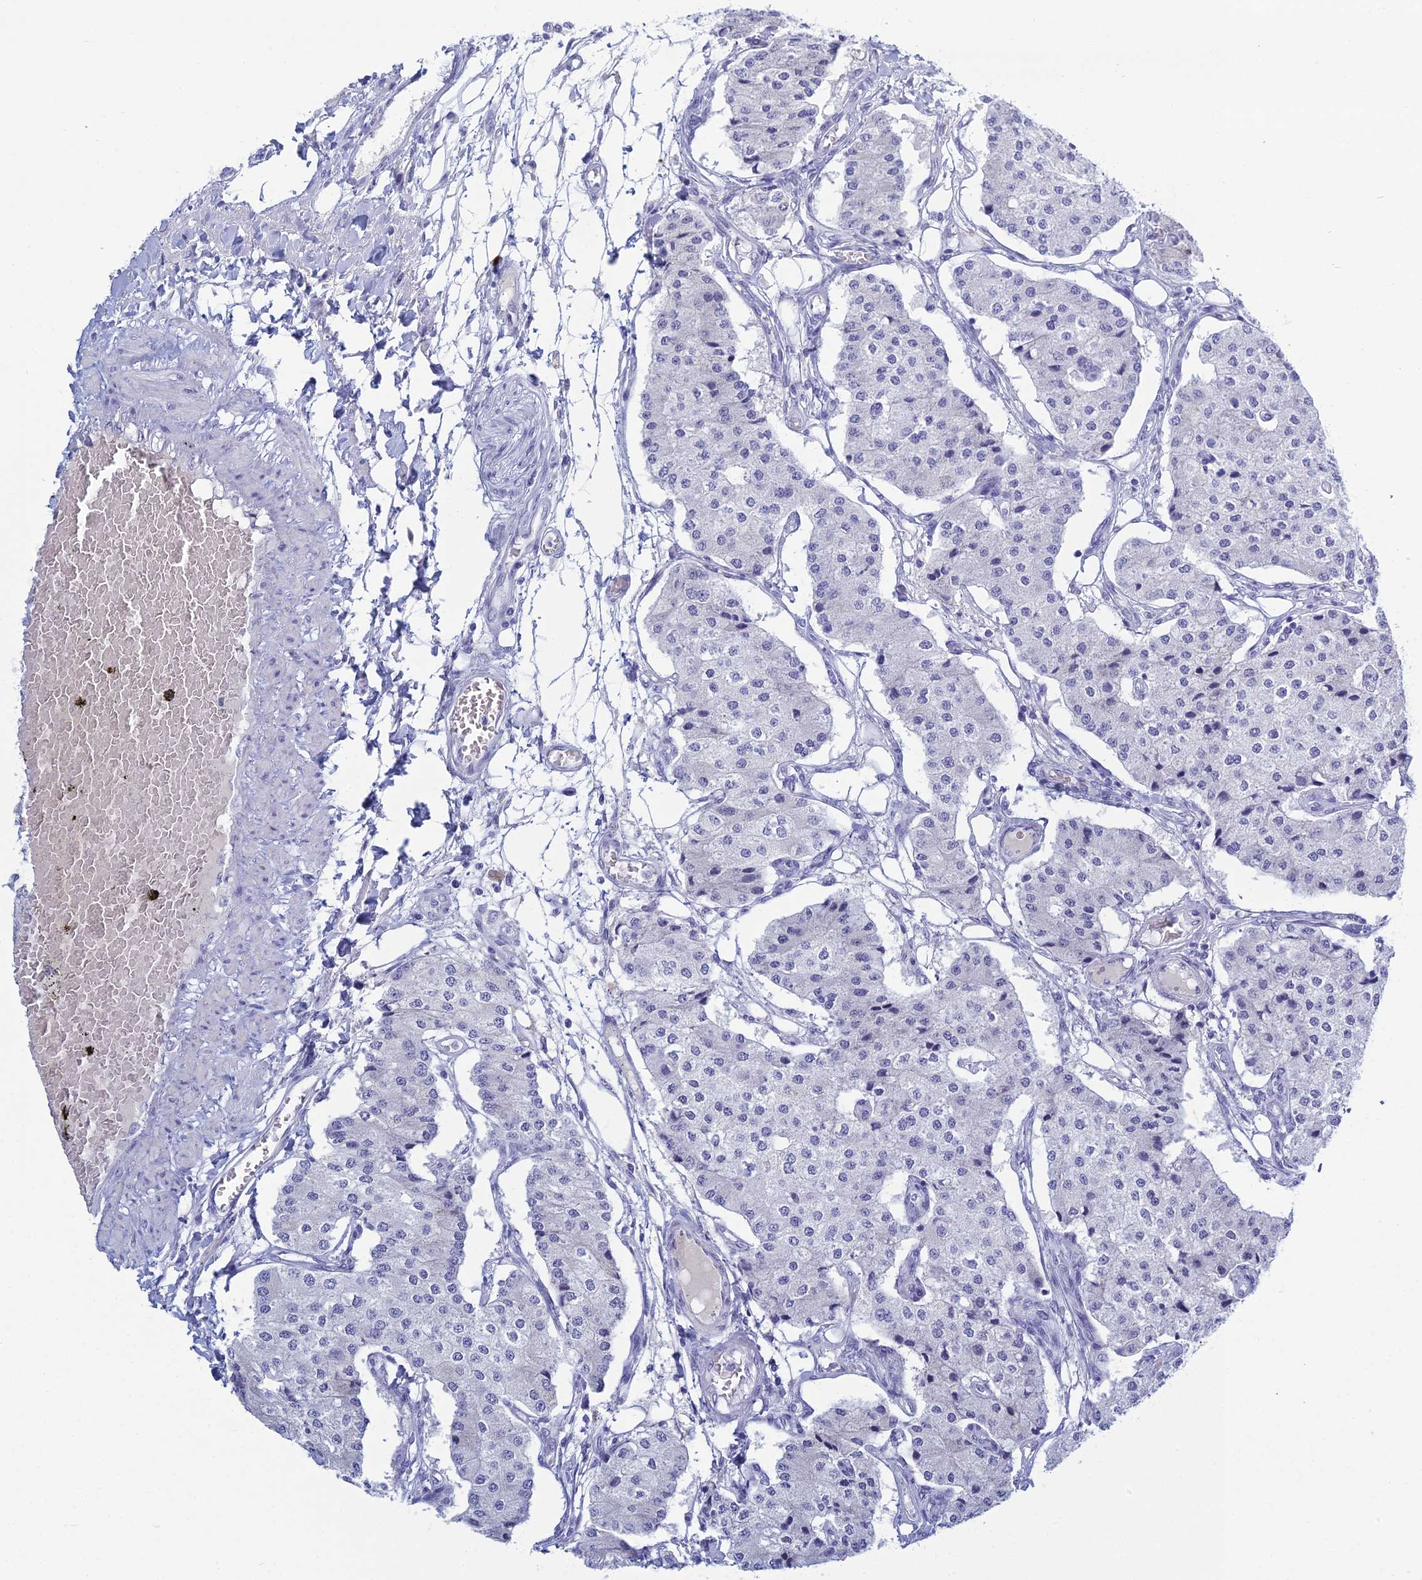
{"staining": {"intensity": "negative", "quantity": "none", "location": "none"}, "tissue": "carcinoid", "cell_type": "Tumor cells", "image_type": "cancer", "snomed": [{"axis": "morphology", "description": "Carcinoid, malignant, NOS"}, {"axis": "topography", "description": "Colon"}], "caption": "A histopathology image of carcinoid stained for a protein shows no brown staining in tumor cells.", "gene": "MUC13", "patient": {"sex": "female", "age": 52}}